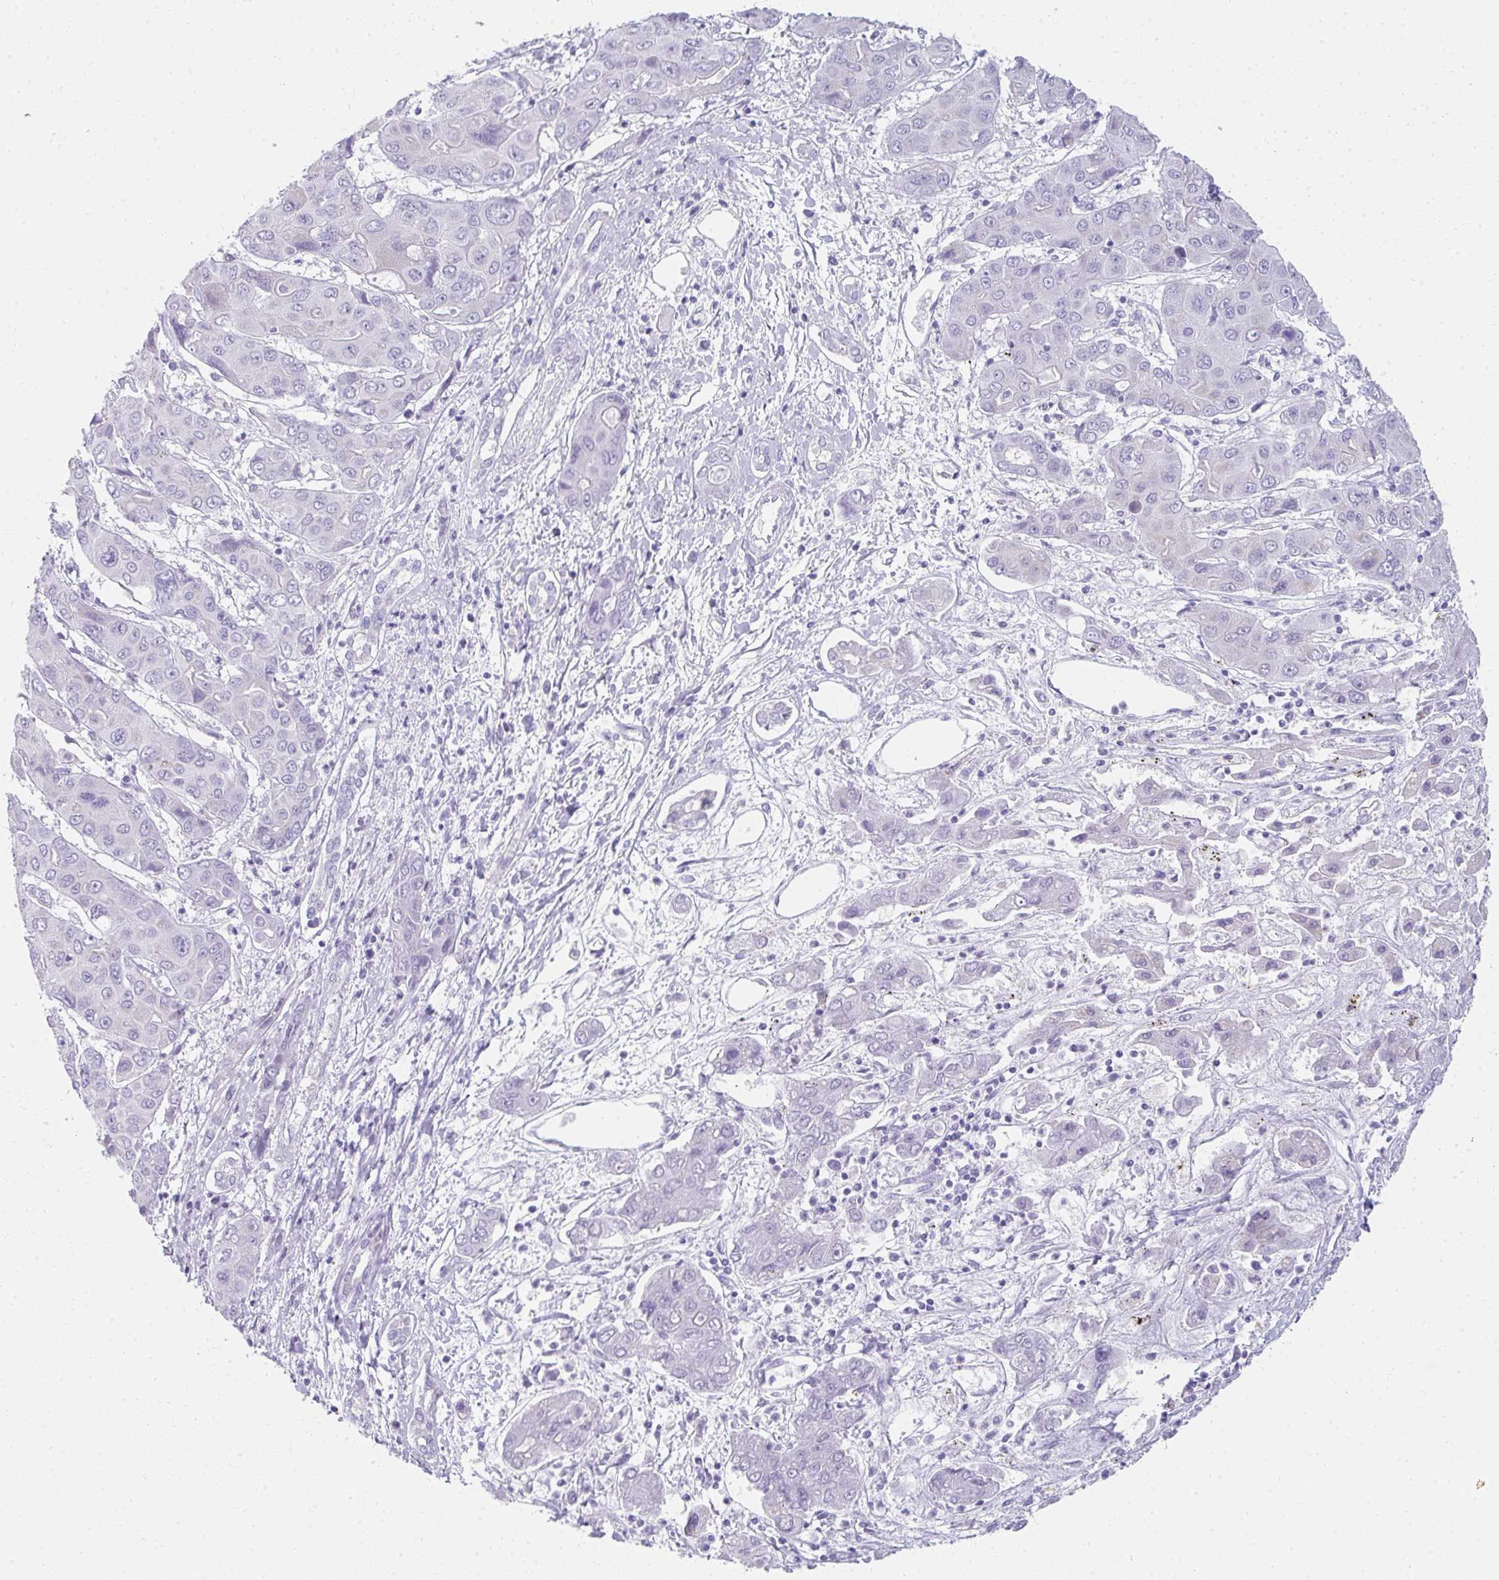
{"staining": {"intensity": "negative", "quantity": "none", "location": "none"}, "tissue": "liver cancer", "cell_type": "Tumor cells", "image_type": "cancer", "snomed": [{"axis": "morphology", "description": "Cholangiocarcinoma"}, {"axis": "topography", "description": "Liver"}], "caption": "High magnification brightfield microscopy of liver cancer stained with DAB (3,3'-diaminobenzidine) (brown) and counterstained with hematoxylin (blue): tumor cells show no significant positivity.", "gene": "RLF", "patient": {"sex": "male", "age": 67}}